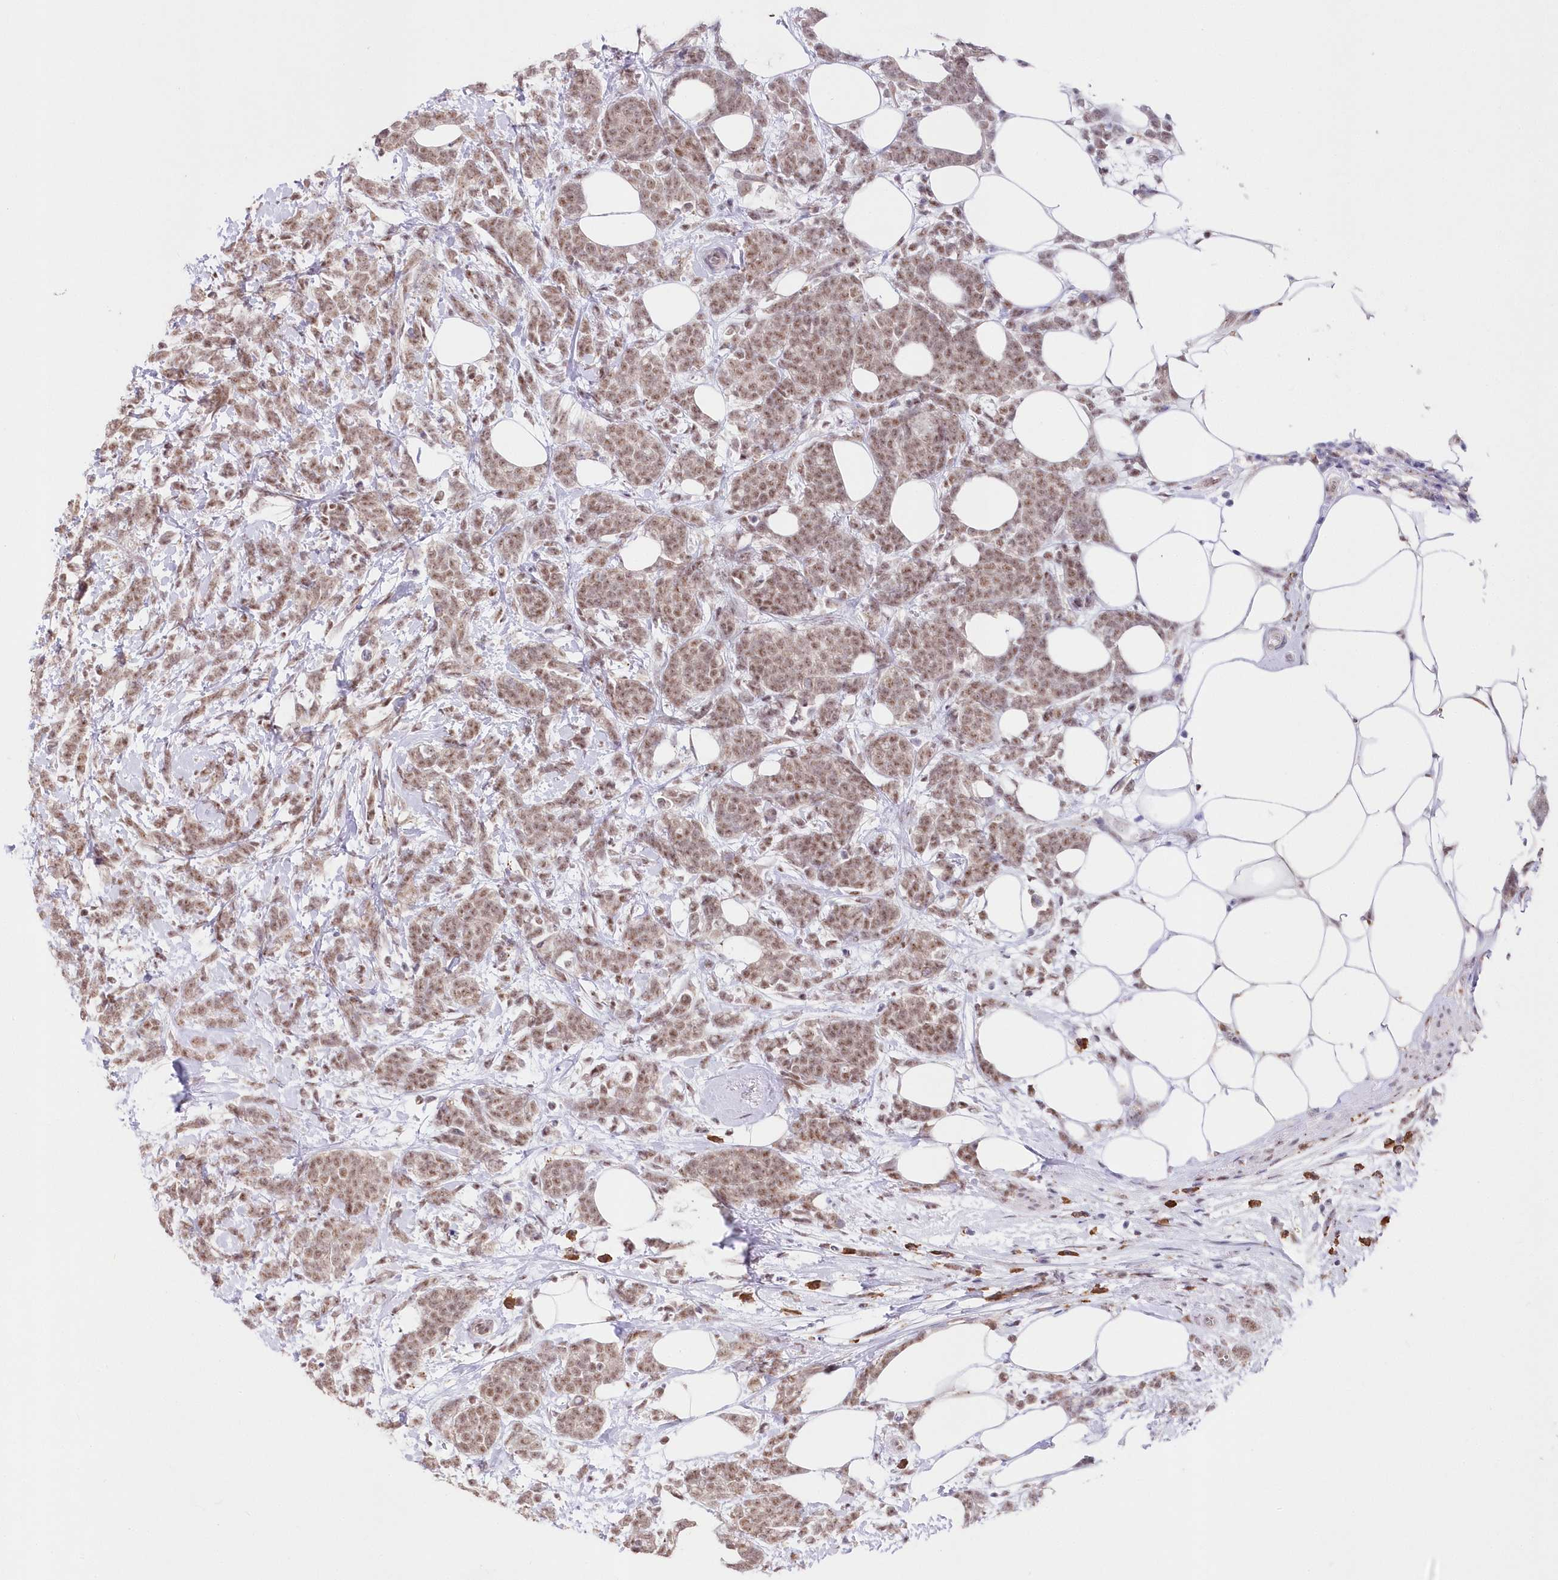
{"staining": {"intensity": "moderate", "quantity": ">75%", "location": "nuclear"}, "tissue": "breast cancer", "cell_type": "Tumor cells", "image_type": "cancer", "snomed": [{"axis": "morphology", "description": "Lobular carcinoma"}, {"axis": "topography", "description": "Breast"}], "caption": "Immunohistochemical staining of human lobular carcinoma (breast) shows medium levels of moderate nuclear protein expression in approximately >75% of tumor cells.", "gene": "RBM27", "patient": {"sex": "female", "age": 58}}